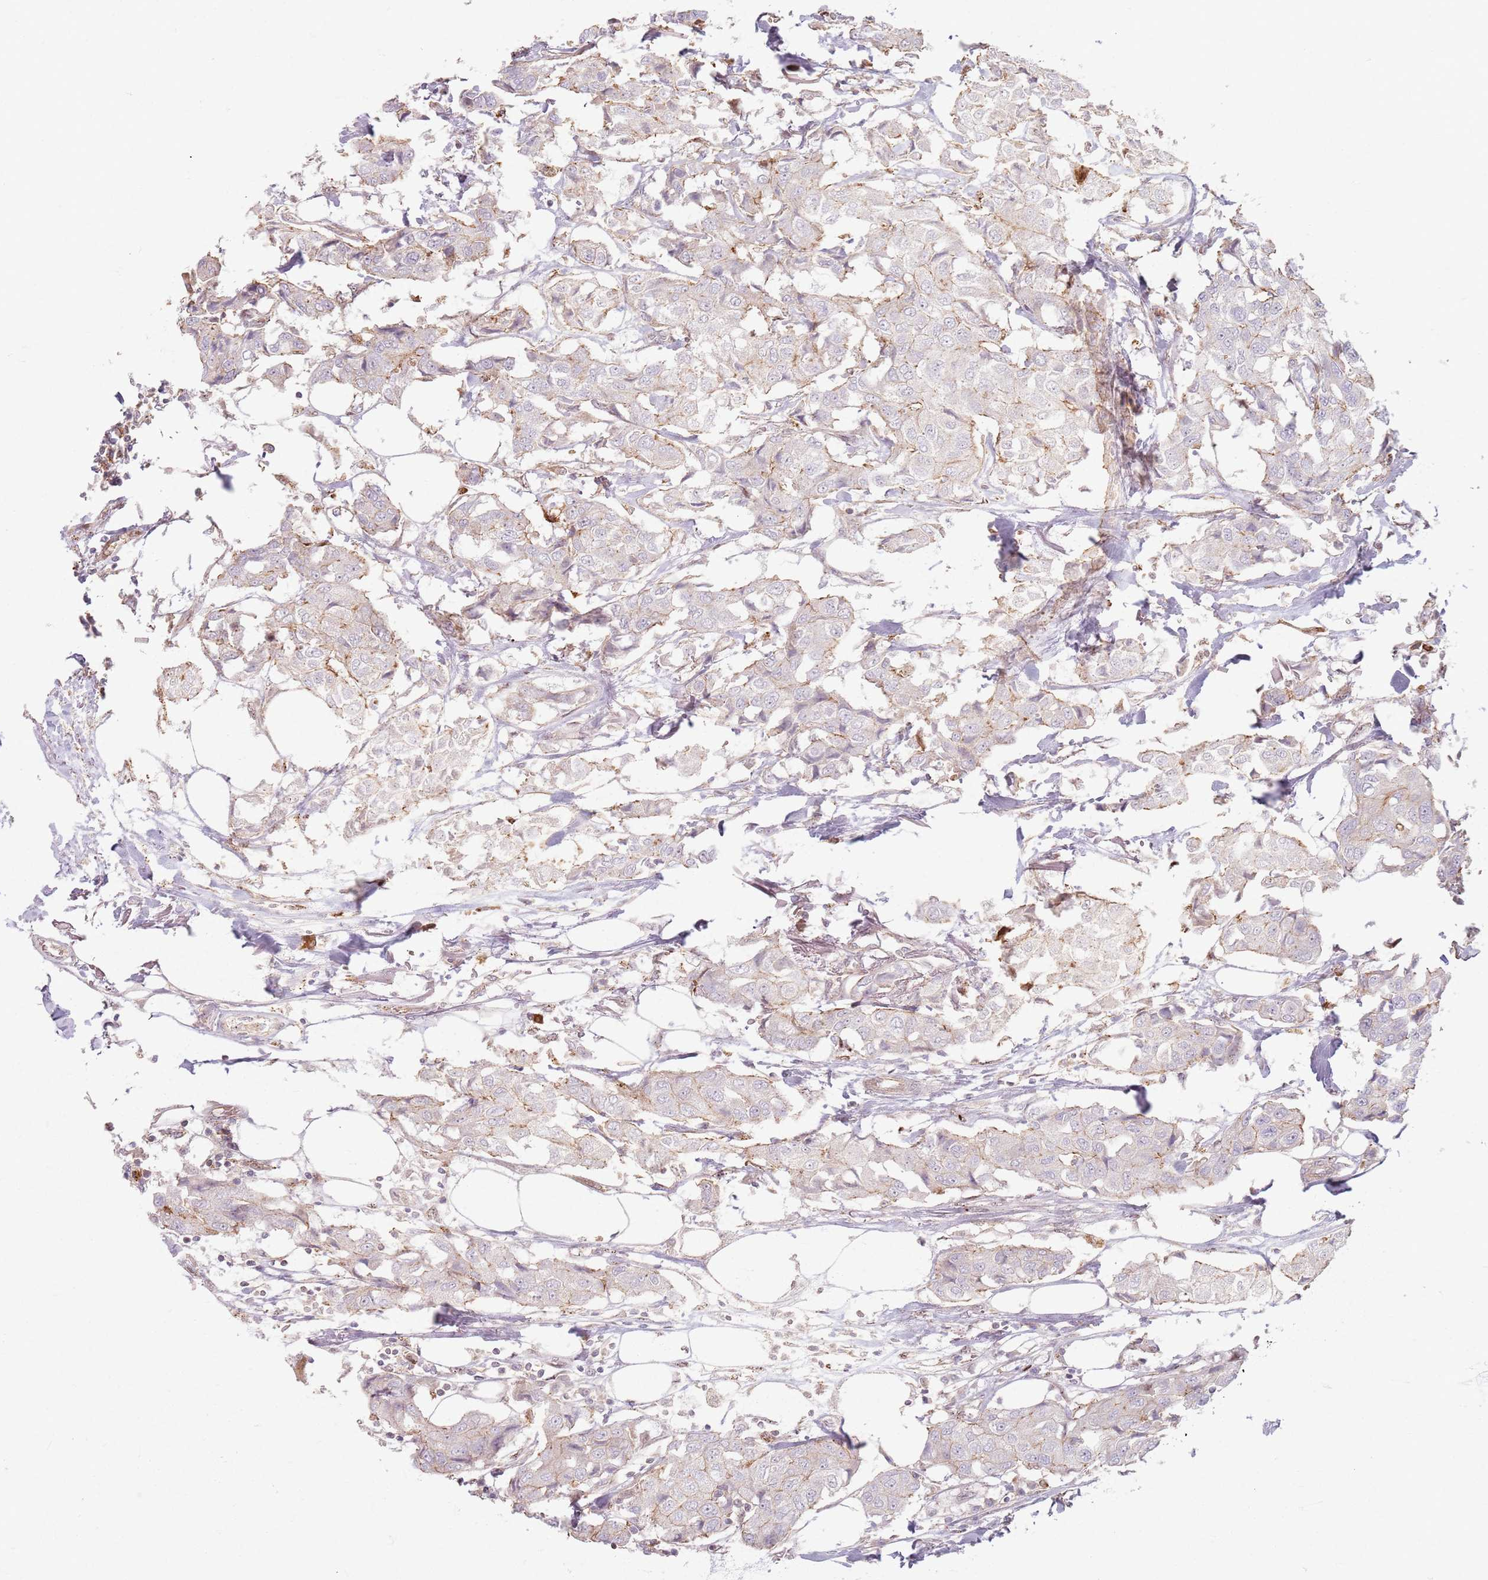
{"staining": {"intensity": "weak", "quantity": "<25%", "location": "cytoplasmic/membranous"}, "tissue": "breast cancer", "cell_type": "Tumor cells", "image_type": "cancer", "snomed": [{"axis": "morphology", "description": "Duct carcinoma"}, {"axis": "topography", "description": "Breast"}], "caption": "Breast infiltrating ductal carcinoma was stained to show a protein in brown. There is no significant positivity in tumor cells.", "gene": "KCNA5", "patient": {"sex": "female", "age": 80}}